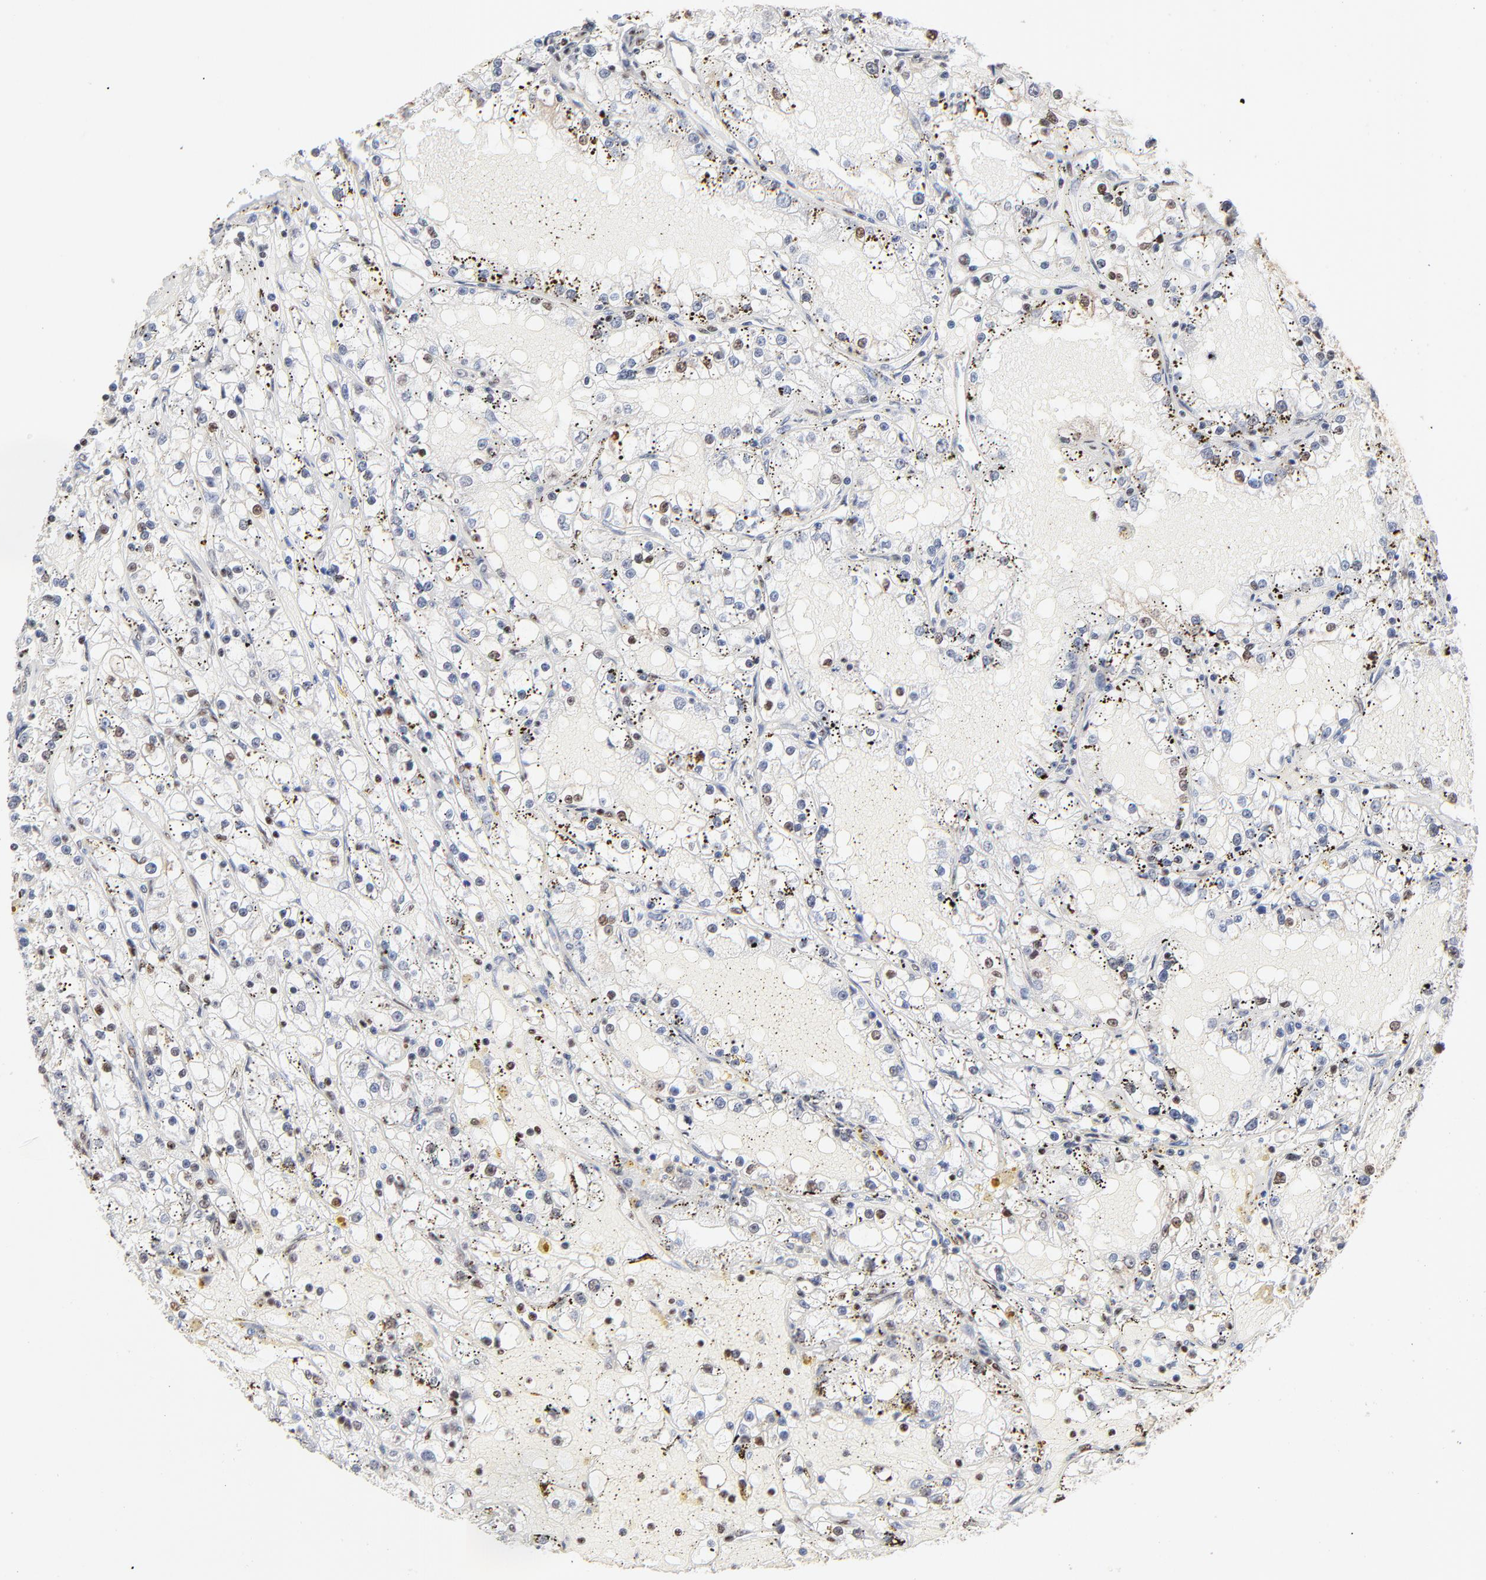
{"staining": {"intensity": "moderate", "quantity": ">75%", "location": "nuclear"}, "tissue": "renal cancer", "cell_type": "Tumor cells", "image_type": "cancer", "snomed": [{"axis": "morphology", "description": "Adenocarcinoma, NOS"}, {"axis": "topography", "description": "Kidney"}], "caption": "Human renal adenocarcinoma stained for a protein (brown) shows moderate nuclear positive staining in about >75% of tumor cells.", "gene": "CREB1", "patient": {"sex": "male", "age": 56}}